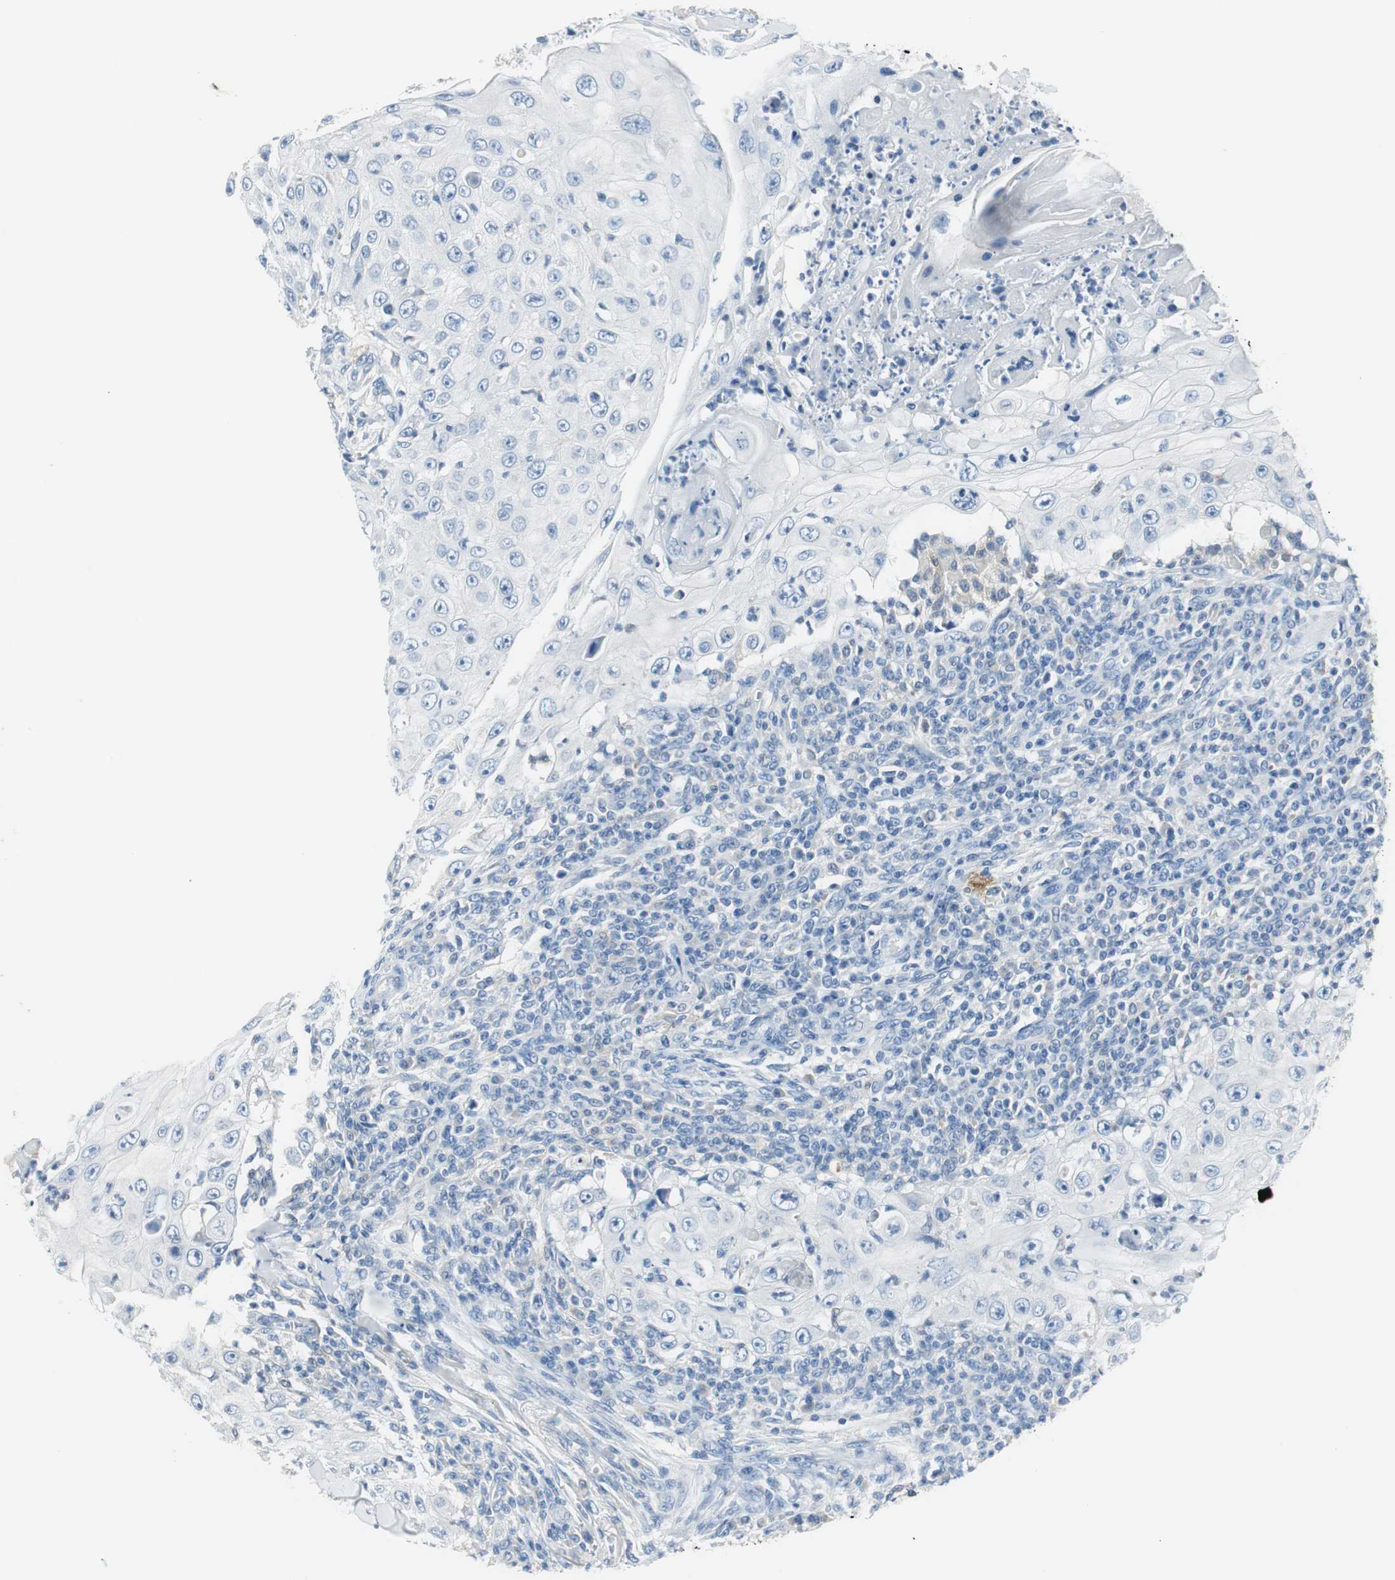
{"staining": {"intensity": "negative", "quantity": "none", "location": "none"}, "tissue": "skin cancer", "cell_type": "Tumor cells", "image_type": "cancer", "snomed": [{"axis": "morphology", "description": "Squamous cell carcinoma, NOS"}, {"axis": "topography", "description": "Skin"}], "caption": "This is an immunohistochemistry image of human skin squamous cell carcinoma. There is no positivity in tumor cells.", "gene": "FBP1", "patient": {"sex": "male", "age": 86}}